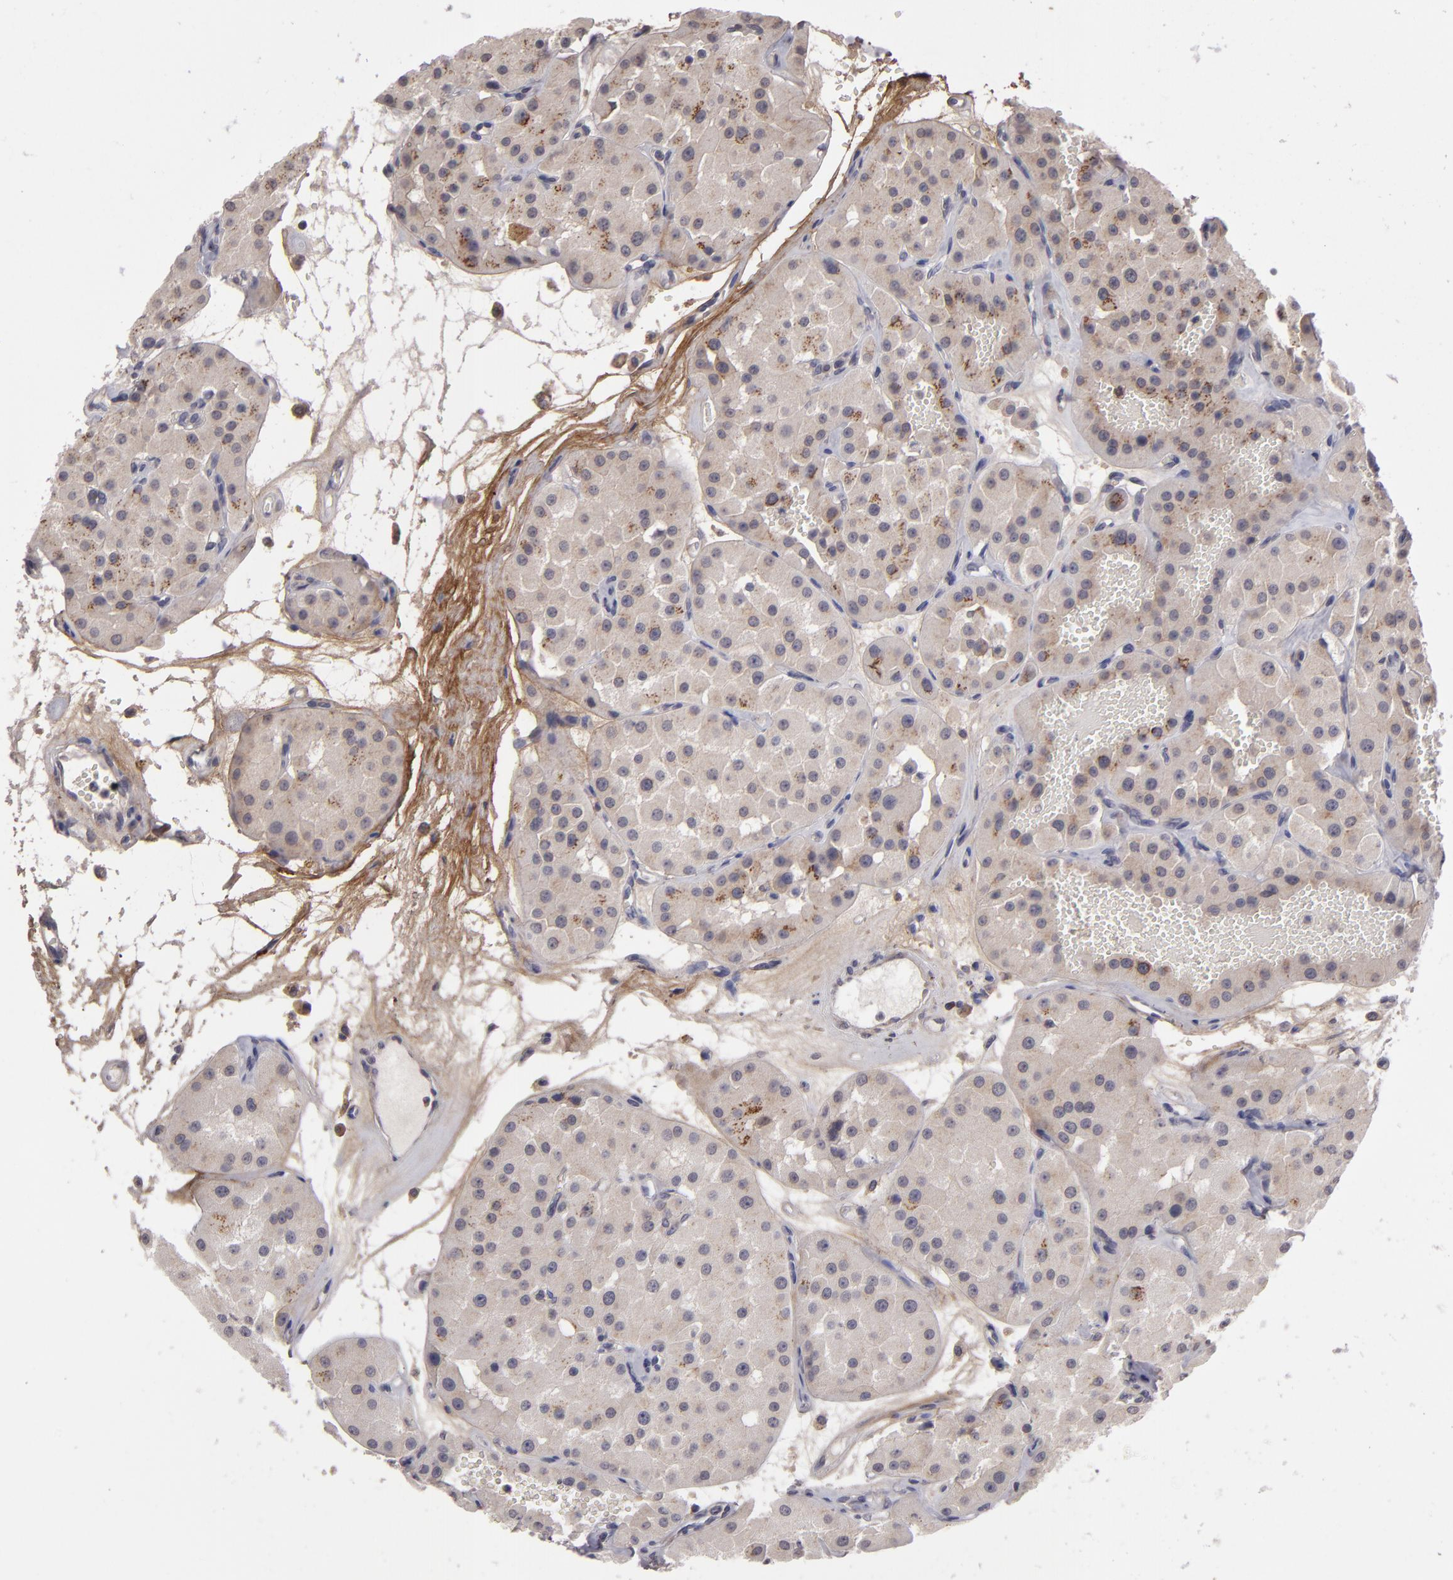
{"staining": {"intensity": "moderate", "quantity": ">75%", "location": "cytoplasmic/membranous"}, "tissue": "renal cancer", "cell_type": "Tumor cells", "image_type": "cancer", "snomed": [{"axis": "morphology", "description": "Adenocarcinoma, uncertain malignant potential"}, {"axis": "topography", "description": "Kidney"}], "caption": "Renal cancer (adenocarcinoma,  uncertain malignant potential) stained with IHC shows moderate cytoplasmic/membranous positivity in about >75% of tumor cells.", "gene": "IL12A", "patient": {"sex": "male", "age": 63}}